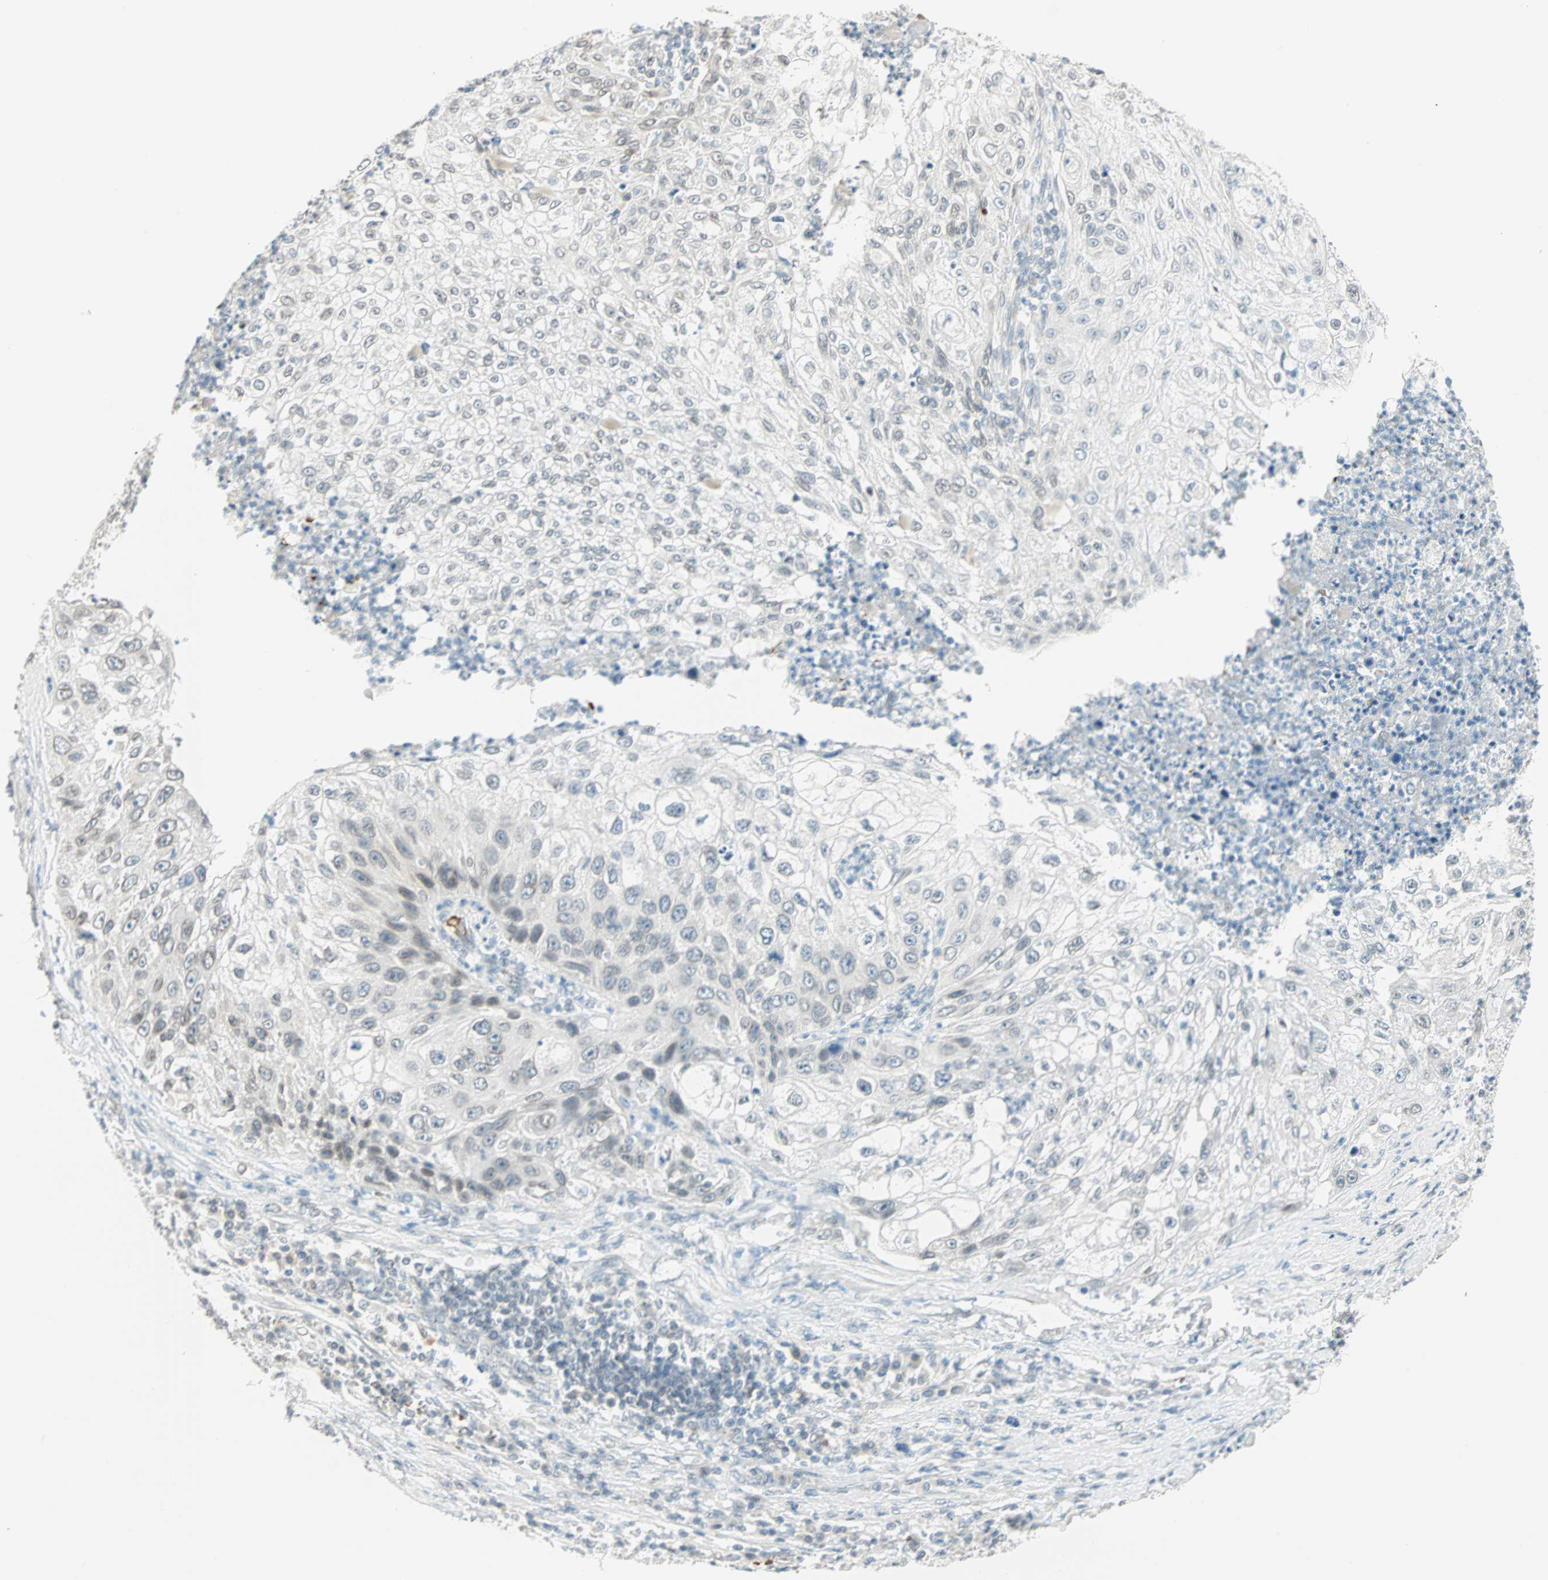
{"staining": {"intensity": "negative", "quantity": "none", "location": "none"}, "tissue": "lung cancer", "cell_type": "Tumor cells", "image_type": "cancer", "snomed": [{"axis": "morphology", "description": "Inflammation, NOS"}, {"axis": "morphology", "description": "Squamous cell carcinoma, NOS"}, {"axis": "topography", "description": "Lymph node"}, {"axis": "topography", "description": "Soft tissue"}, {"axis": "topography", "description": "Lung"}], "caption": "Immunohistochemical staining of squamous cell carcinoma (lung) reveals no significant staining in tumor cells.", "gene": "BCAN", "patient": {"sex": "male", "age": 66}}